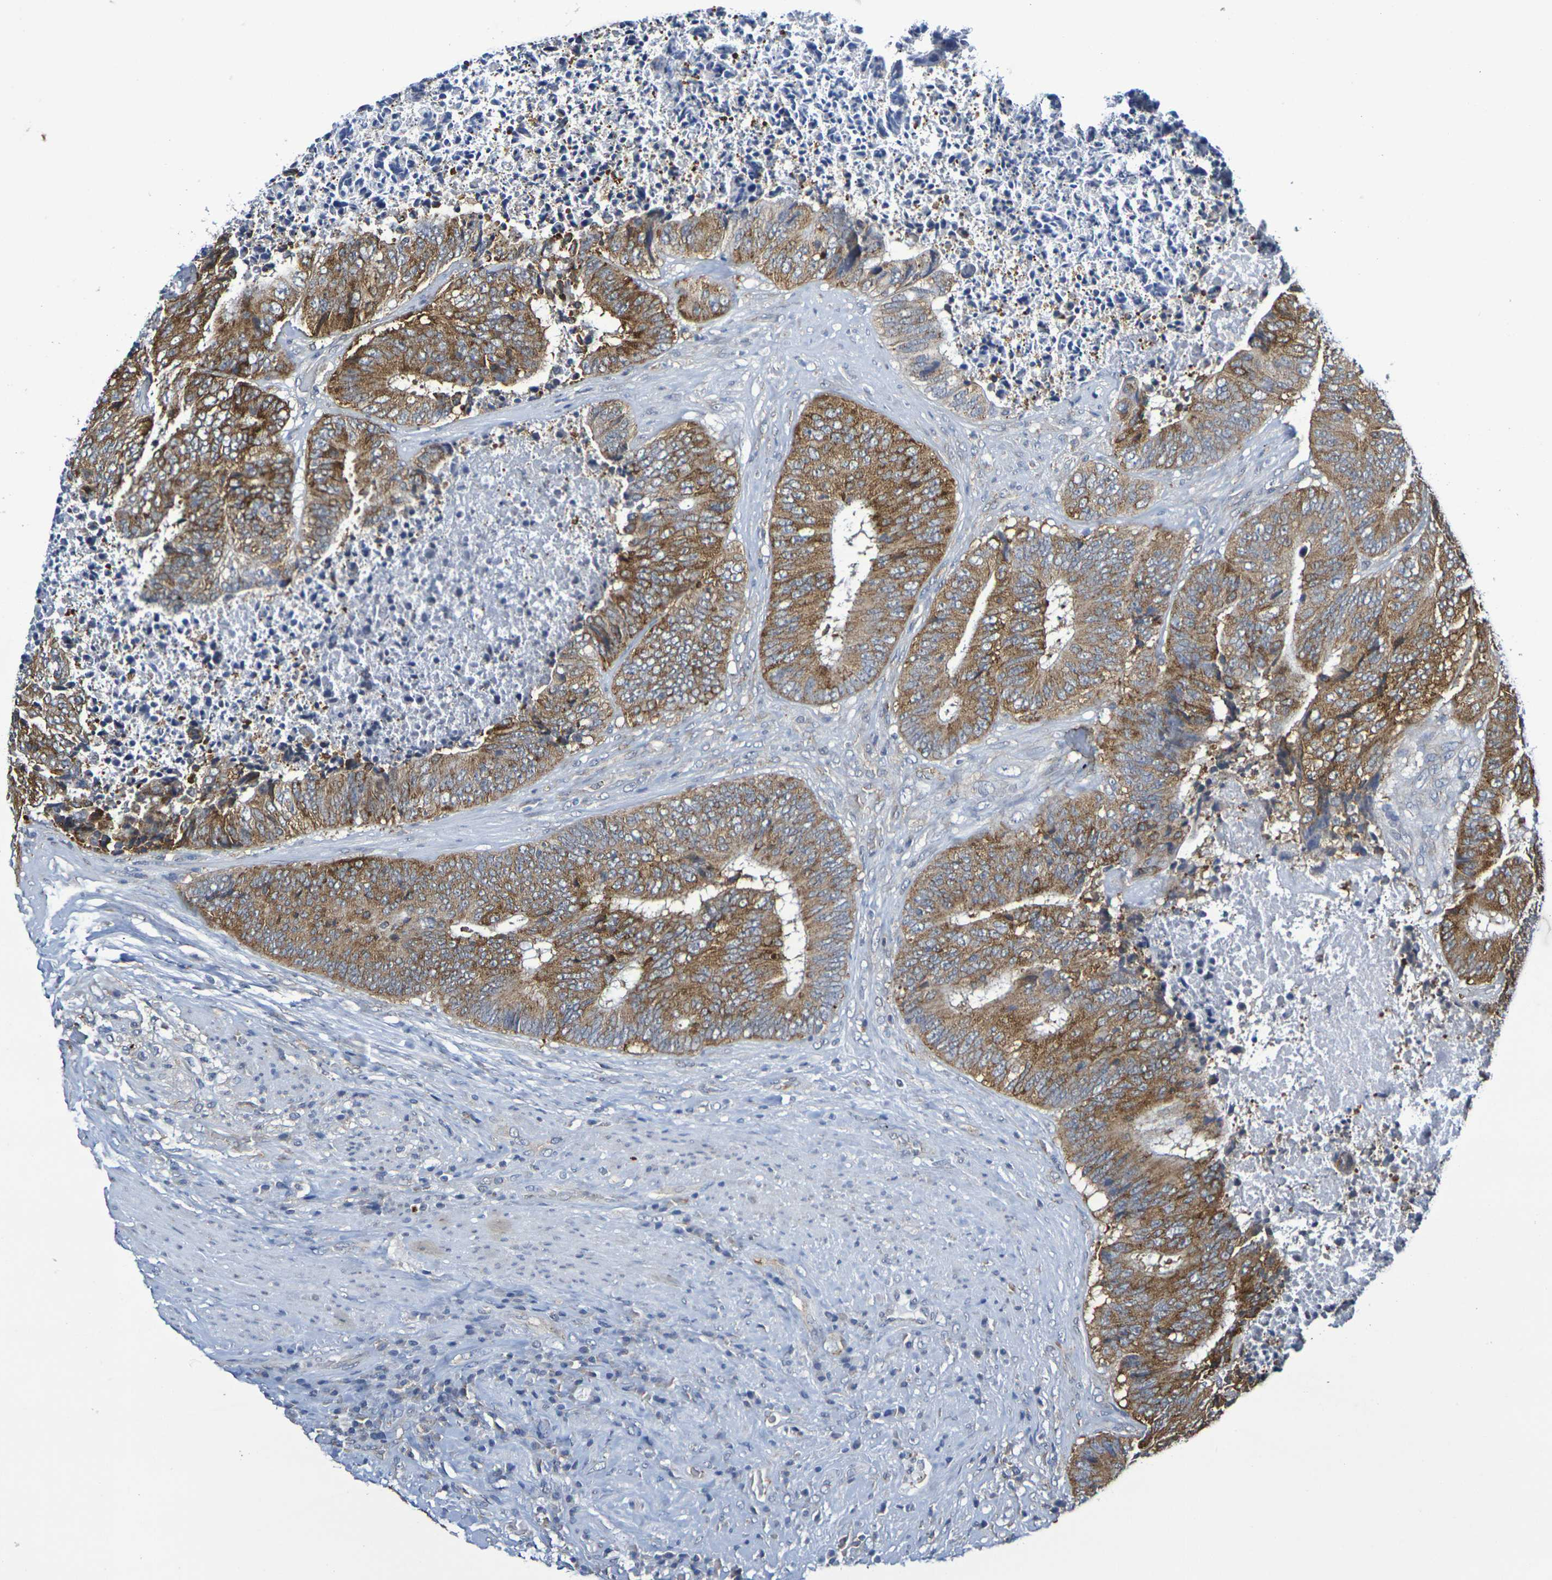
{"staining": {"intensity": "strong", "quantity": "25%-75%", "location": "cytoplasmic/membranous"}, "tissue": "colorectal cancer", "cell_type": "Tumor cells", "image_type": "cancer", "snomed": [{"axis": "morphology", "description": "Adenocarcinoma, NOS"}, {"axis": "topography", "description": "Rectum"}], "caption": "Tumor cells reveal strong cytoplasmic/membranous positivity in approximately 25%-75% of cells in colorectal adenocarcinoma.", "gene": "CHRNB1", "patient": {"sex": "male", "age": 72}}